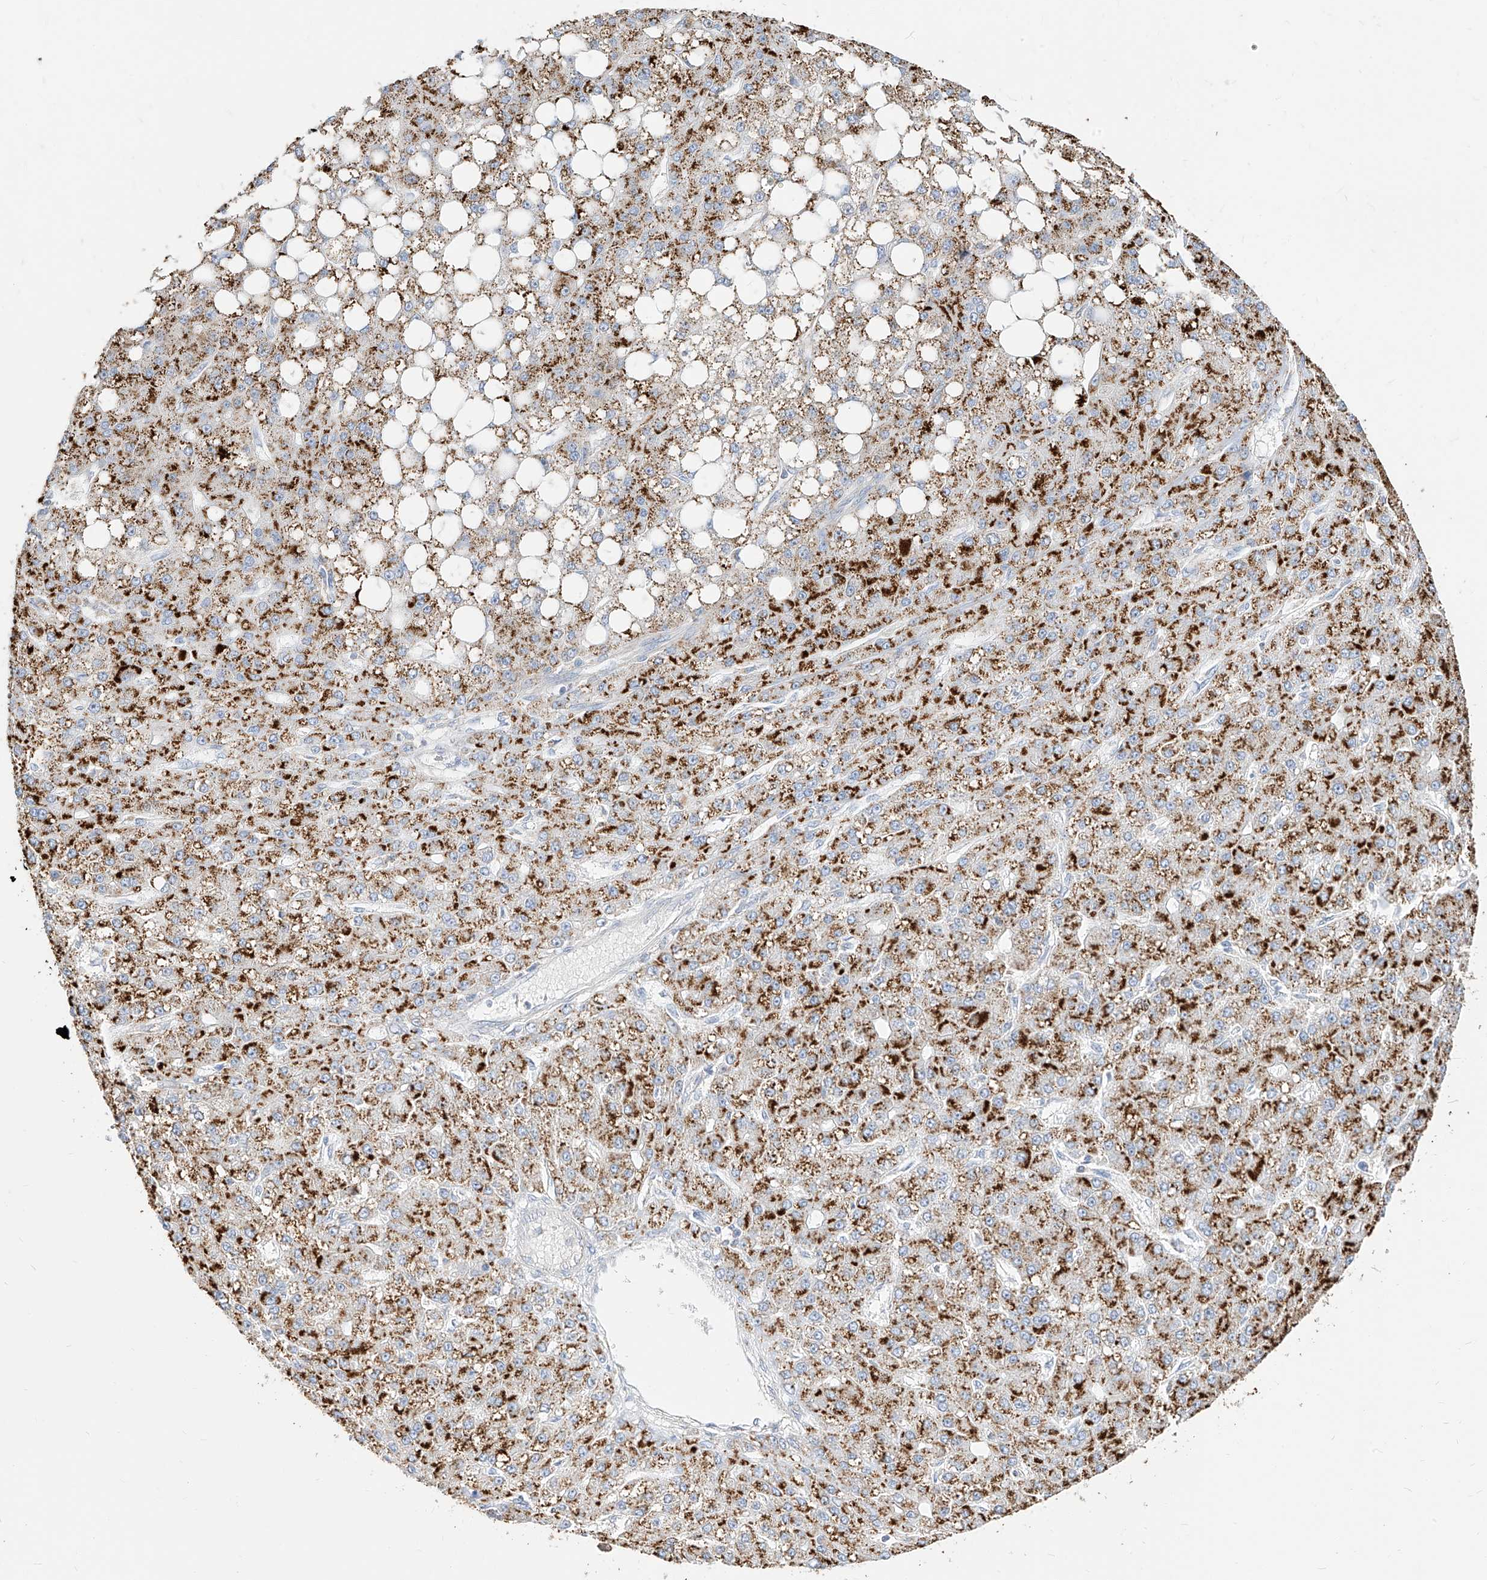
{"staining": {"intensity": "strong", "quantity": ">75%", "location": "cytoplasmic/membranous"}, "tissue": "liver cancer", "cell_type": "Tumor cells", "image_type": "cancer", "snomed": [{"axis": "morphology", "description": "Carcinoma, Hepatocellular, NOS"}, {"axis": "topography", "description": "Liver"}], "caption": "Protein expression analysis of hepatocellular carcinoma (liver) shows strong cytoplasmic/membranous expression in about >75% of tumor cells.", "gene": "RASA2", "patient": {"sex": "male", "age": 67}}